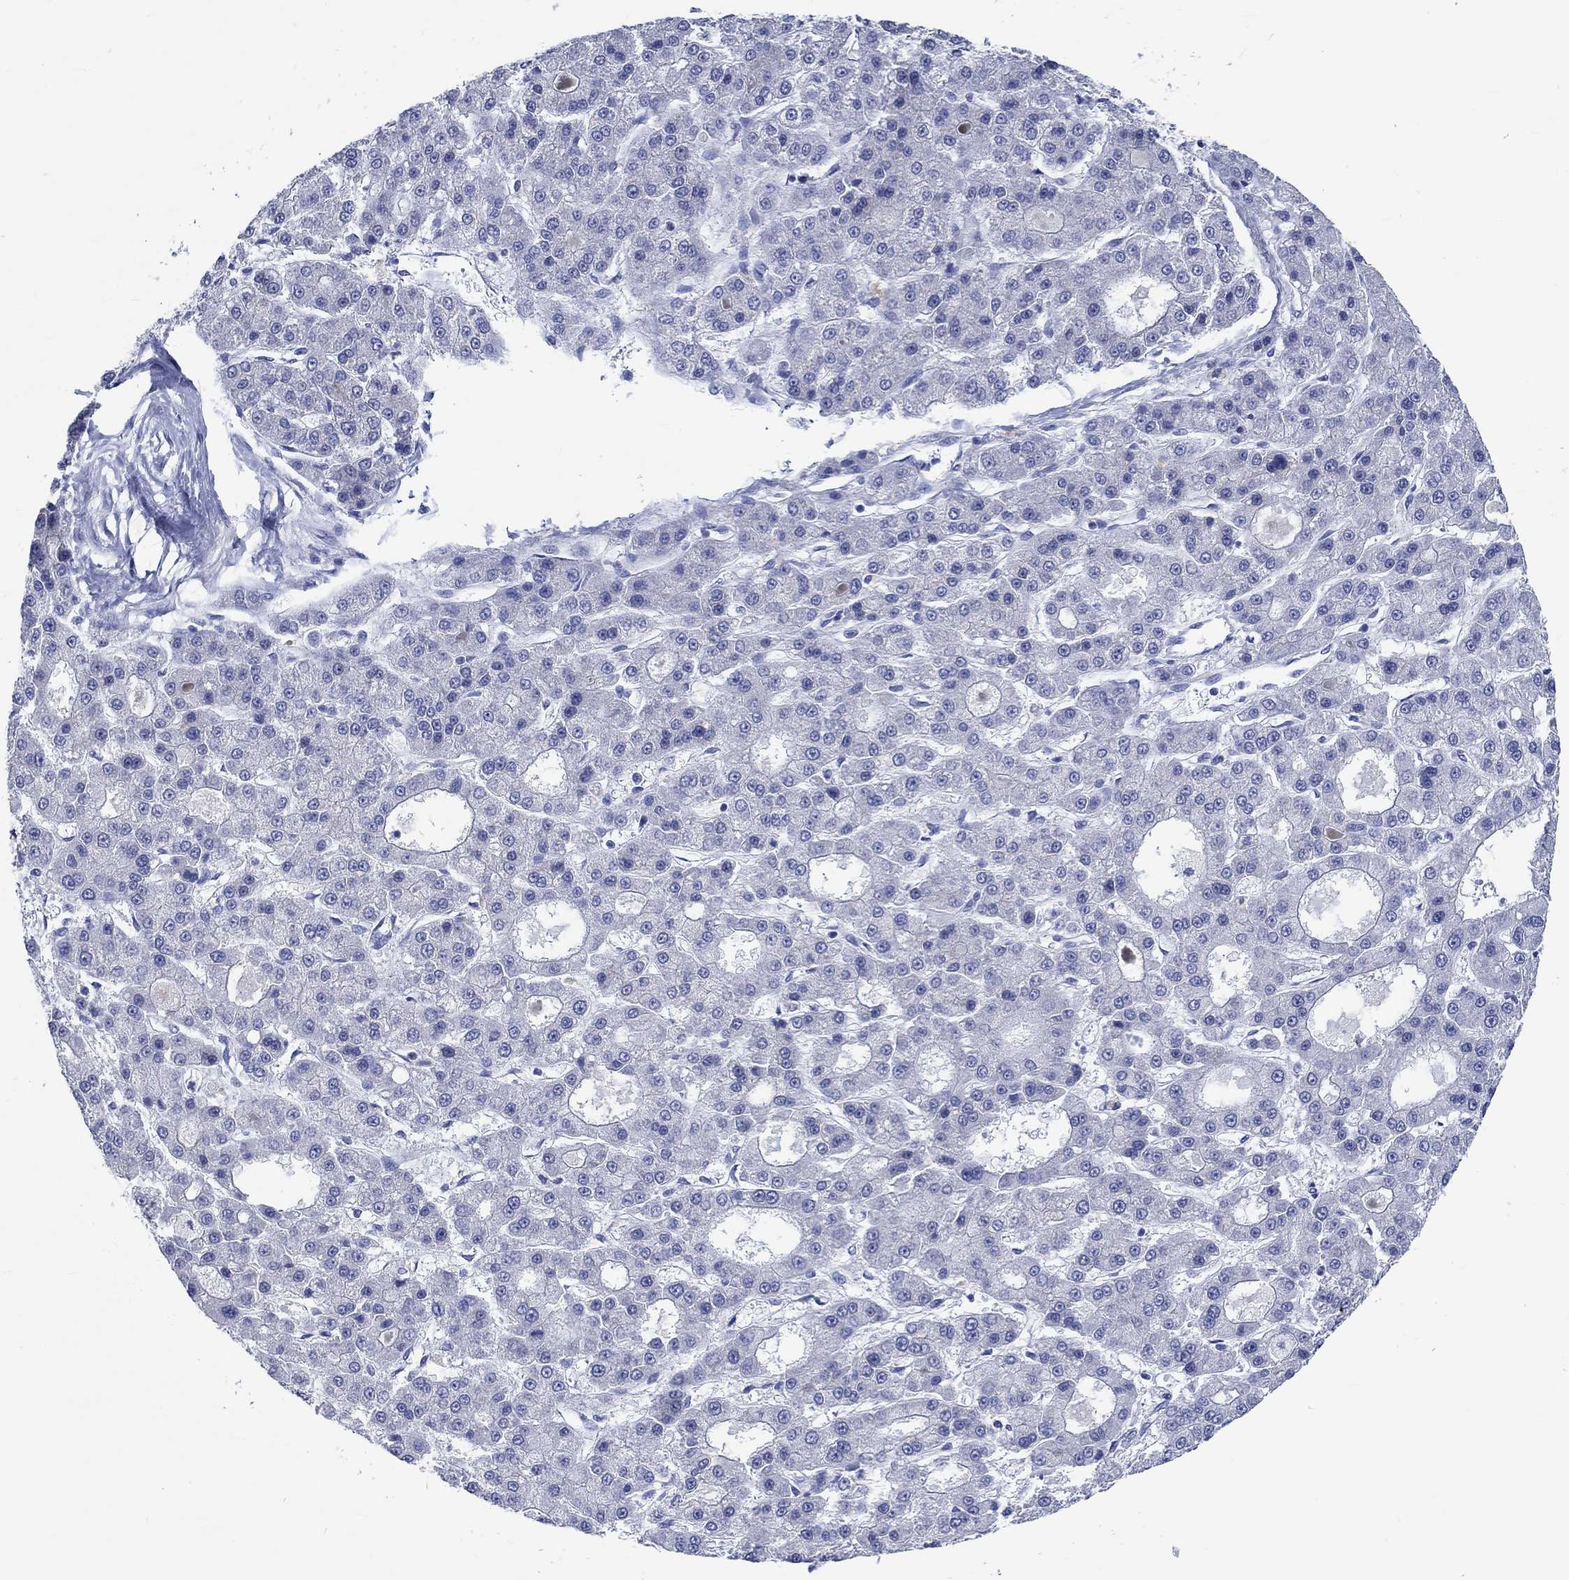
{"staining": {"intensity": "negative", "quantity": "none", "location": "none"}, "tissue": "liver cancer", "cell_type": "Tumor cells", "image_type": "cancer", "snomed": [{"axis": "morphology", "description": "Carcinoma, Hepatocellular, NOS"}, {"axis": "topography", "description": "Liver"}], "caption": "Tumor cells are negative for protein expression in human liver cancer.", "gene": "C4orf47", "patient": {"sex": "male", "age": 70}}